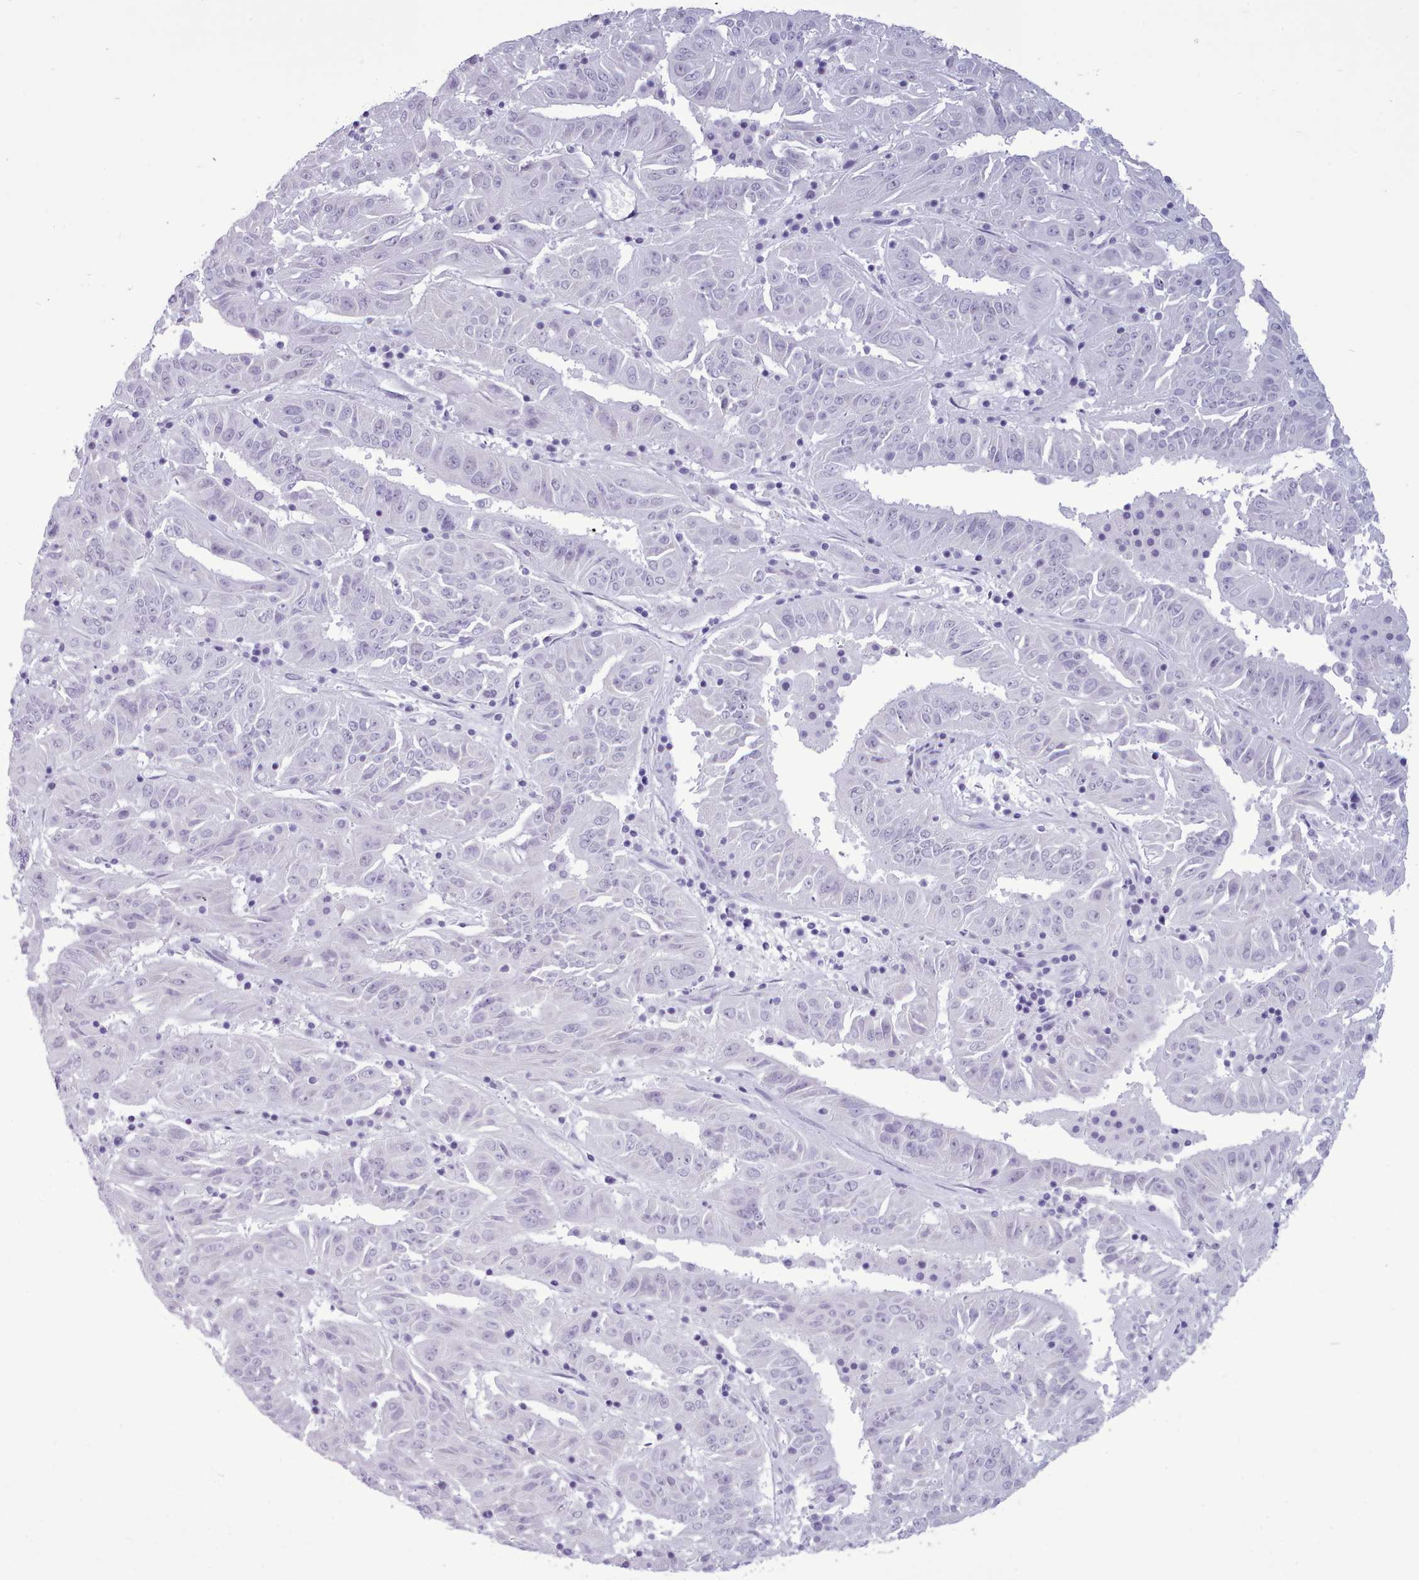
{"staining": {"intensity": "negative", "quantity": "none", "location": "none"}, "tissue": "pancreatic cancer", "cell_type": "Tumor cells", "image_type": "cancer", "snomed": [{"axis": "morphology", "description": "Adenocarcinoma, NOS"}, {"axis": "topography", "description": "Pancreas"}], "caption": "The immunohistochemistry (IHC) micrograph has no significant positivity in tumor cells of pancreatic adenocarcinoma tissue.", "gene": "FBXO48", "patient": {"sex": "male", "age": 63}}